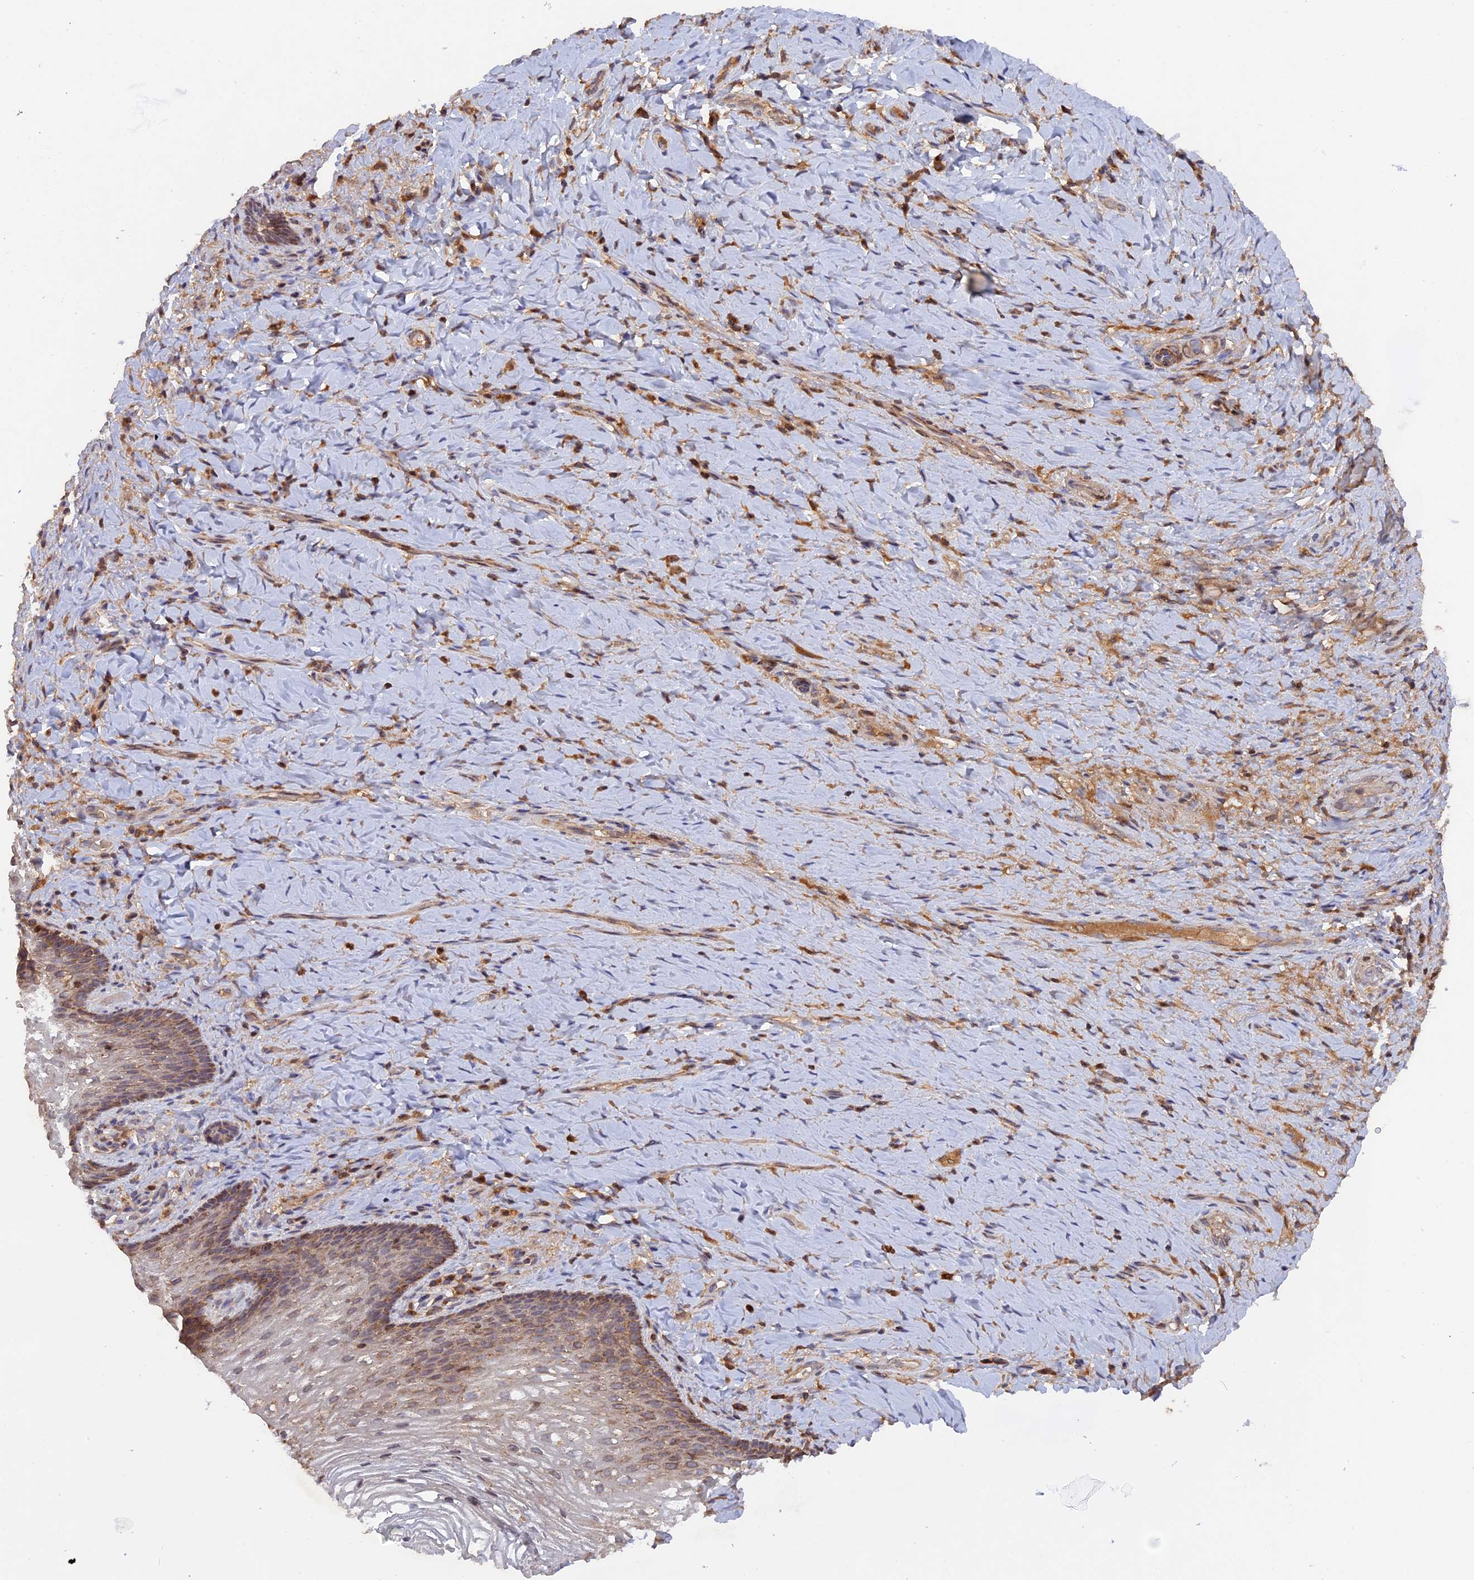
{"staining": {"intensity": "moderate", "quantity": "25%-75%", "location": "cytoplasmic/membranous"}, "tissue": "vagina", "cell_type": "Squamous epithelial cells", "image_type": "normal", "snomed": [{"axis": "morphology", "description": "Normal tissue, NOS"}, {"axis": "topography", "description": "Vagina"}], "caption": "A brown stain labels moderate cytoplasmic/membranous positivity of a protein in squamous epithelial cells of unremarkable vagina.", "gene": "MPV17L", "patient": {"sex": "female", "age": 60}}